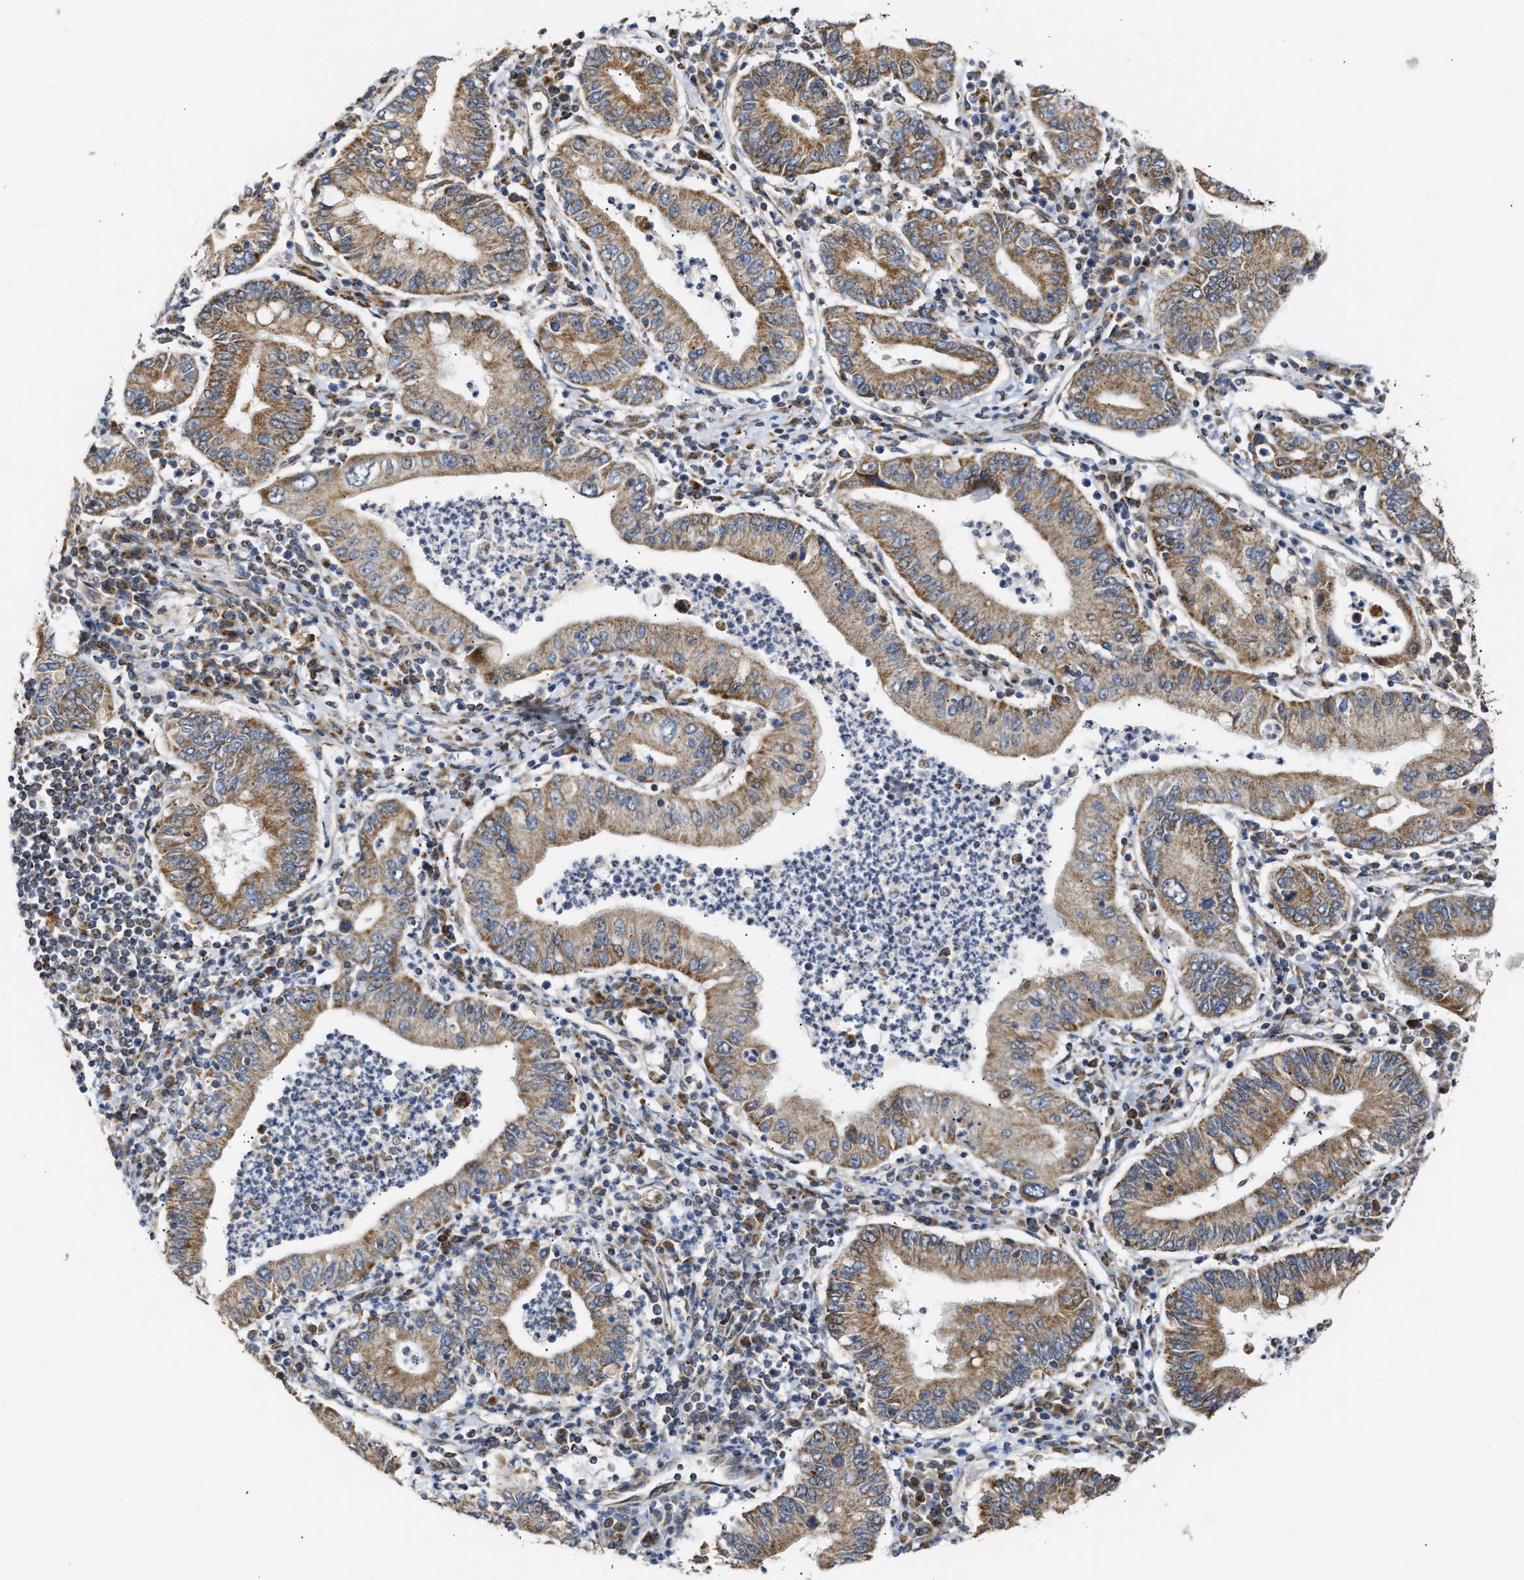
{"staining": {"intensity": "moderate", "quantity": ">75%", "location": "cytoplasmic/membranous"}, "tissue": "stomach cancer", "cell_type": "Tumor cells", "image_type": "cancer", "snomed": [{"axis": "morphology", "description": "Normal tissue, NOS"}, {"axis": "morphology", "description": "Adenocarcinoma, NOS"}, {"axis": "topography", "description": "Esophagus"}, {"axis": "topography", "description": "Stomach, upper"}, {"axis": "topography", "description": "Peripheral nerve tissue"}], "caption": "Stomach cancer (adenocarcinoma) stained for a protein demonstrates moderate cytoplasmic/membranous positivity in tumor cells.", "gene": "DEPTOR", "patient": {"sex": "male", "age": 62}}